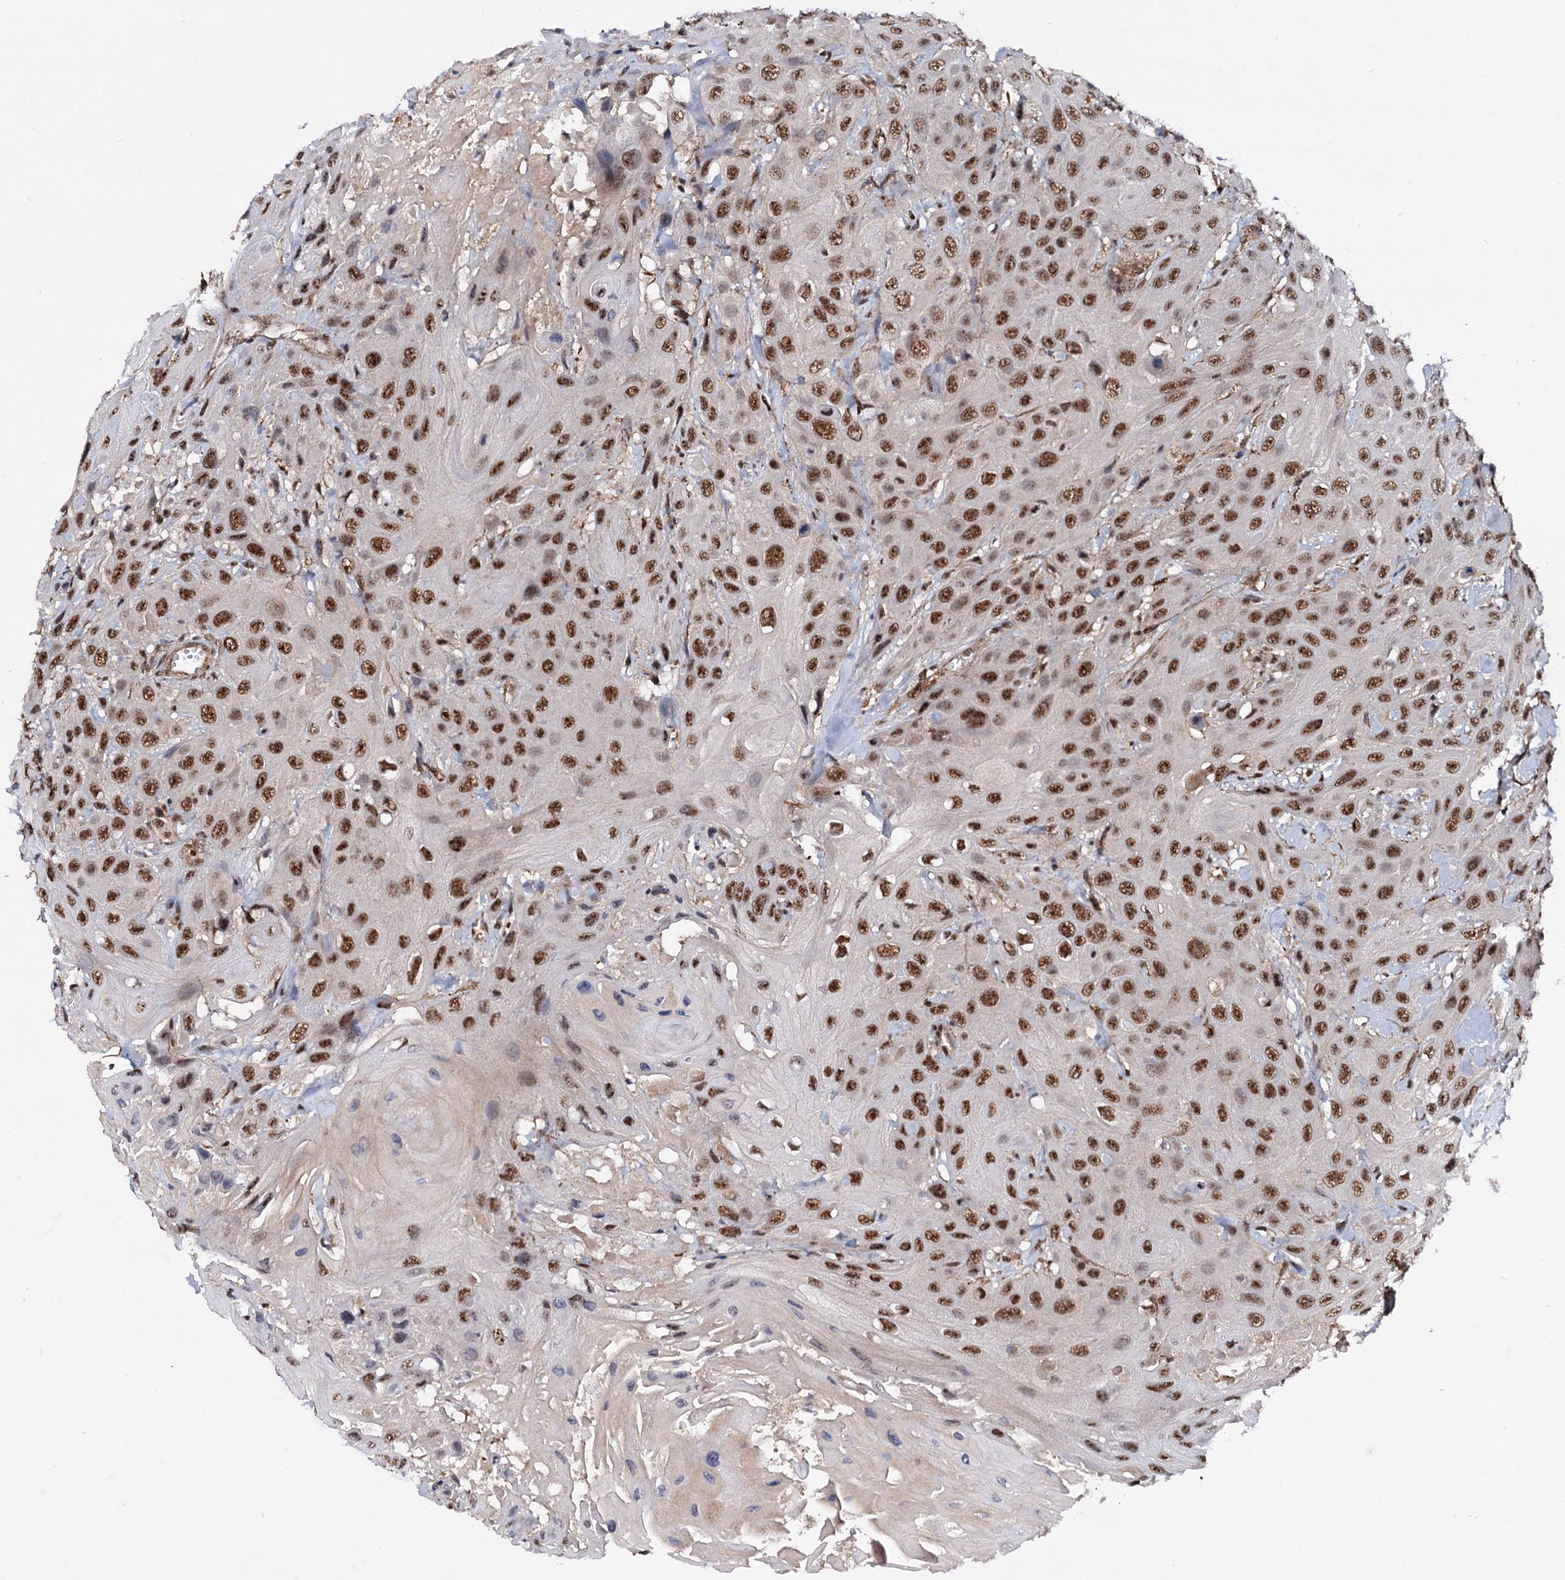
{"staining": {"intensity": "strong", "quantity": ">75%", "location": "nuclear"}, "tissue": "head and neck cancer", "cell_type": "Tumor cells", "image_type": "cancer", "snomed": [{"axis": "morphology", "description": "Squamous cell carcinoma, NOS"}, {"axis": "topography", "description": "Head-Neck"}], "caption": "An immunohistochemistry micrograph of neoplastic tissue is shown. Protein staining in brown shows strong nuclear positivity in head and neck squamous cell carcinoma within tumor cells.", "gene": "TBC1D12", "patient": {"sex": "male", "age": 81}}